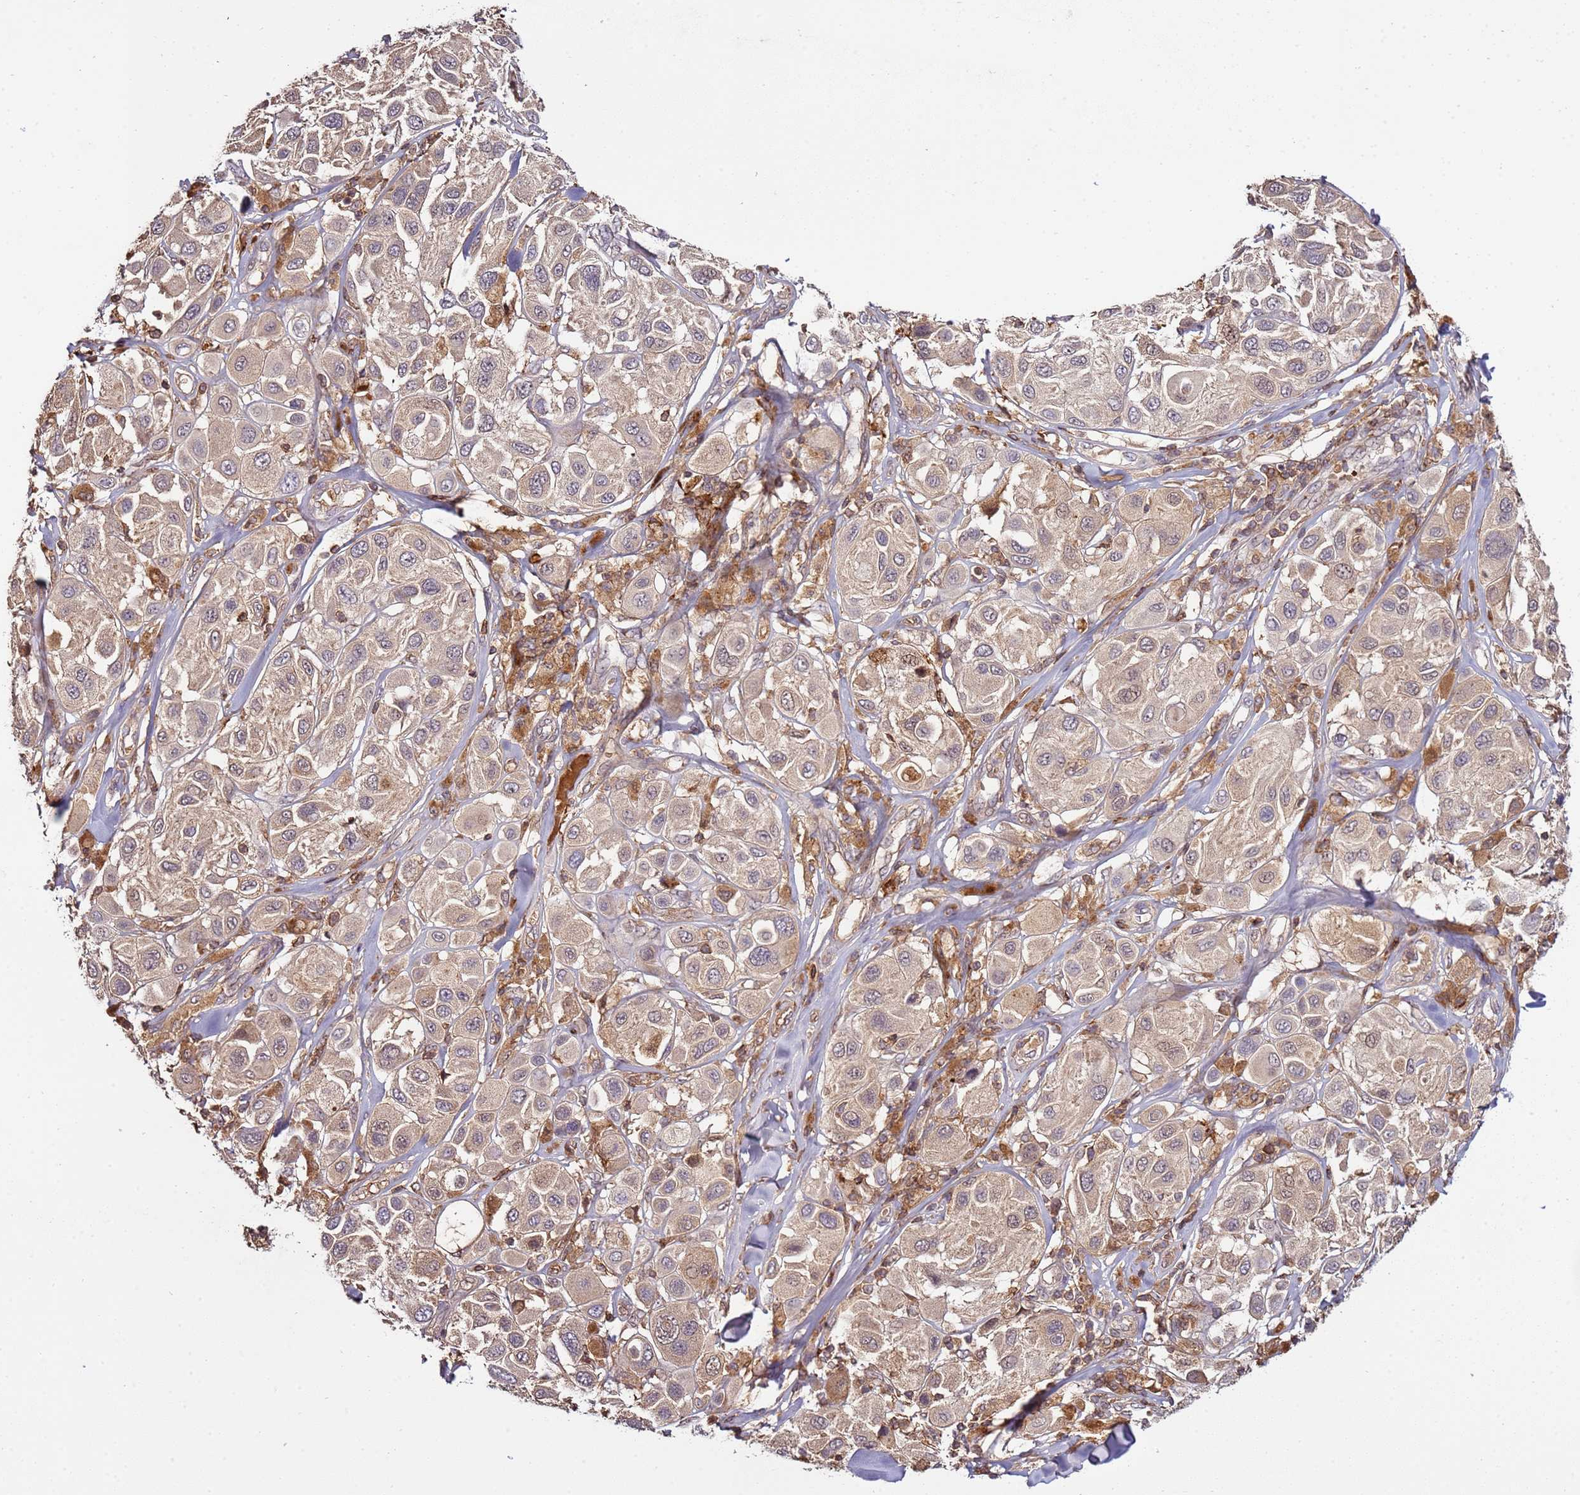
{"staining": {"intensity": "weak", "quantity": "25%-75%", "location": "cytoplasmic/membranous"}, "tissue": "melanoma", "cell_type": "Tumor cells", "image_type": "cancer", "snomed": [{"axis": "morphology", "description": "Malignant melanoma, Metastatic site"}, {"axis": "topography", "description": "Skin"}], "caption": "An immunohistochemistry (IHC) histopathology image of tumor tissue is shown. Protein staining in brown shows weak cytoplasmic/membranous positivity in malignant melanoma (metastatic site) within tumor cells. The protein of interest is shown in brown color, while the nuclei are stained blue.", "gene": "ZNF624", "patient": {"sex": "male", "age": 41}}